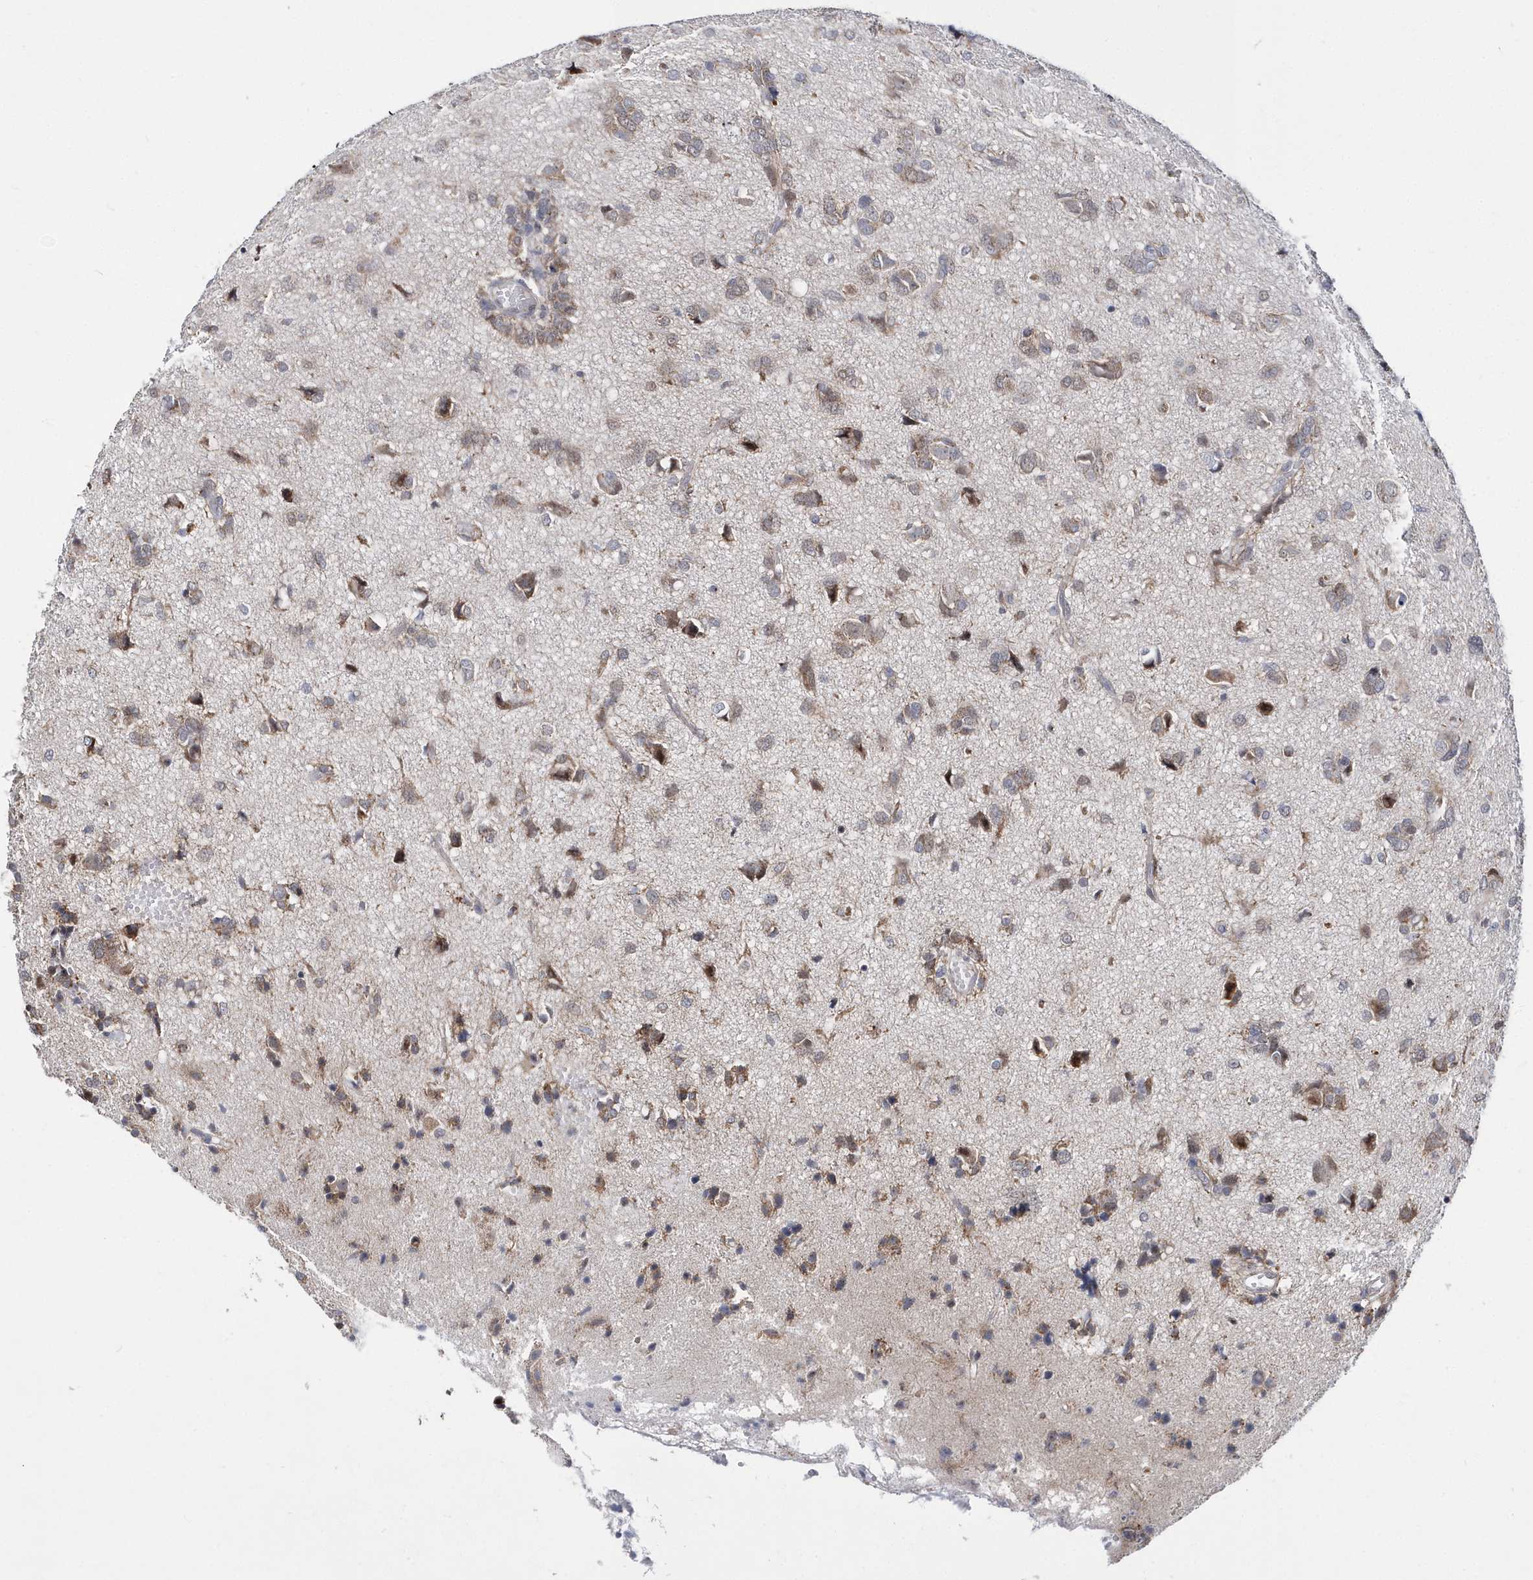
{"staining": {"intensity": "weak", "quantity": ">75%", "location": "cytoplasmic/membranous"}, "tissue": "glioma", "cell_type": "Tumor cells", "image_type": "cancer", "snomed": [{"axis": "morphology", "description": "Glioma, malignant, High grade"}, {"axis": "topography", "description": "Brain"}], "caption": "An immunohistochemistry micrograph of neoplastic tissue is shown. Protein staining in brown labels weak cytoplasmic/membranous positivity in malignant high-grade glioma within tumor cells. Immunohistochemistry stains the protein of interest in brown and the nuclei are stained blue.", "gene": "SPATA5", "patient": {"sex": "female", "age": 59}}